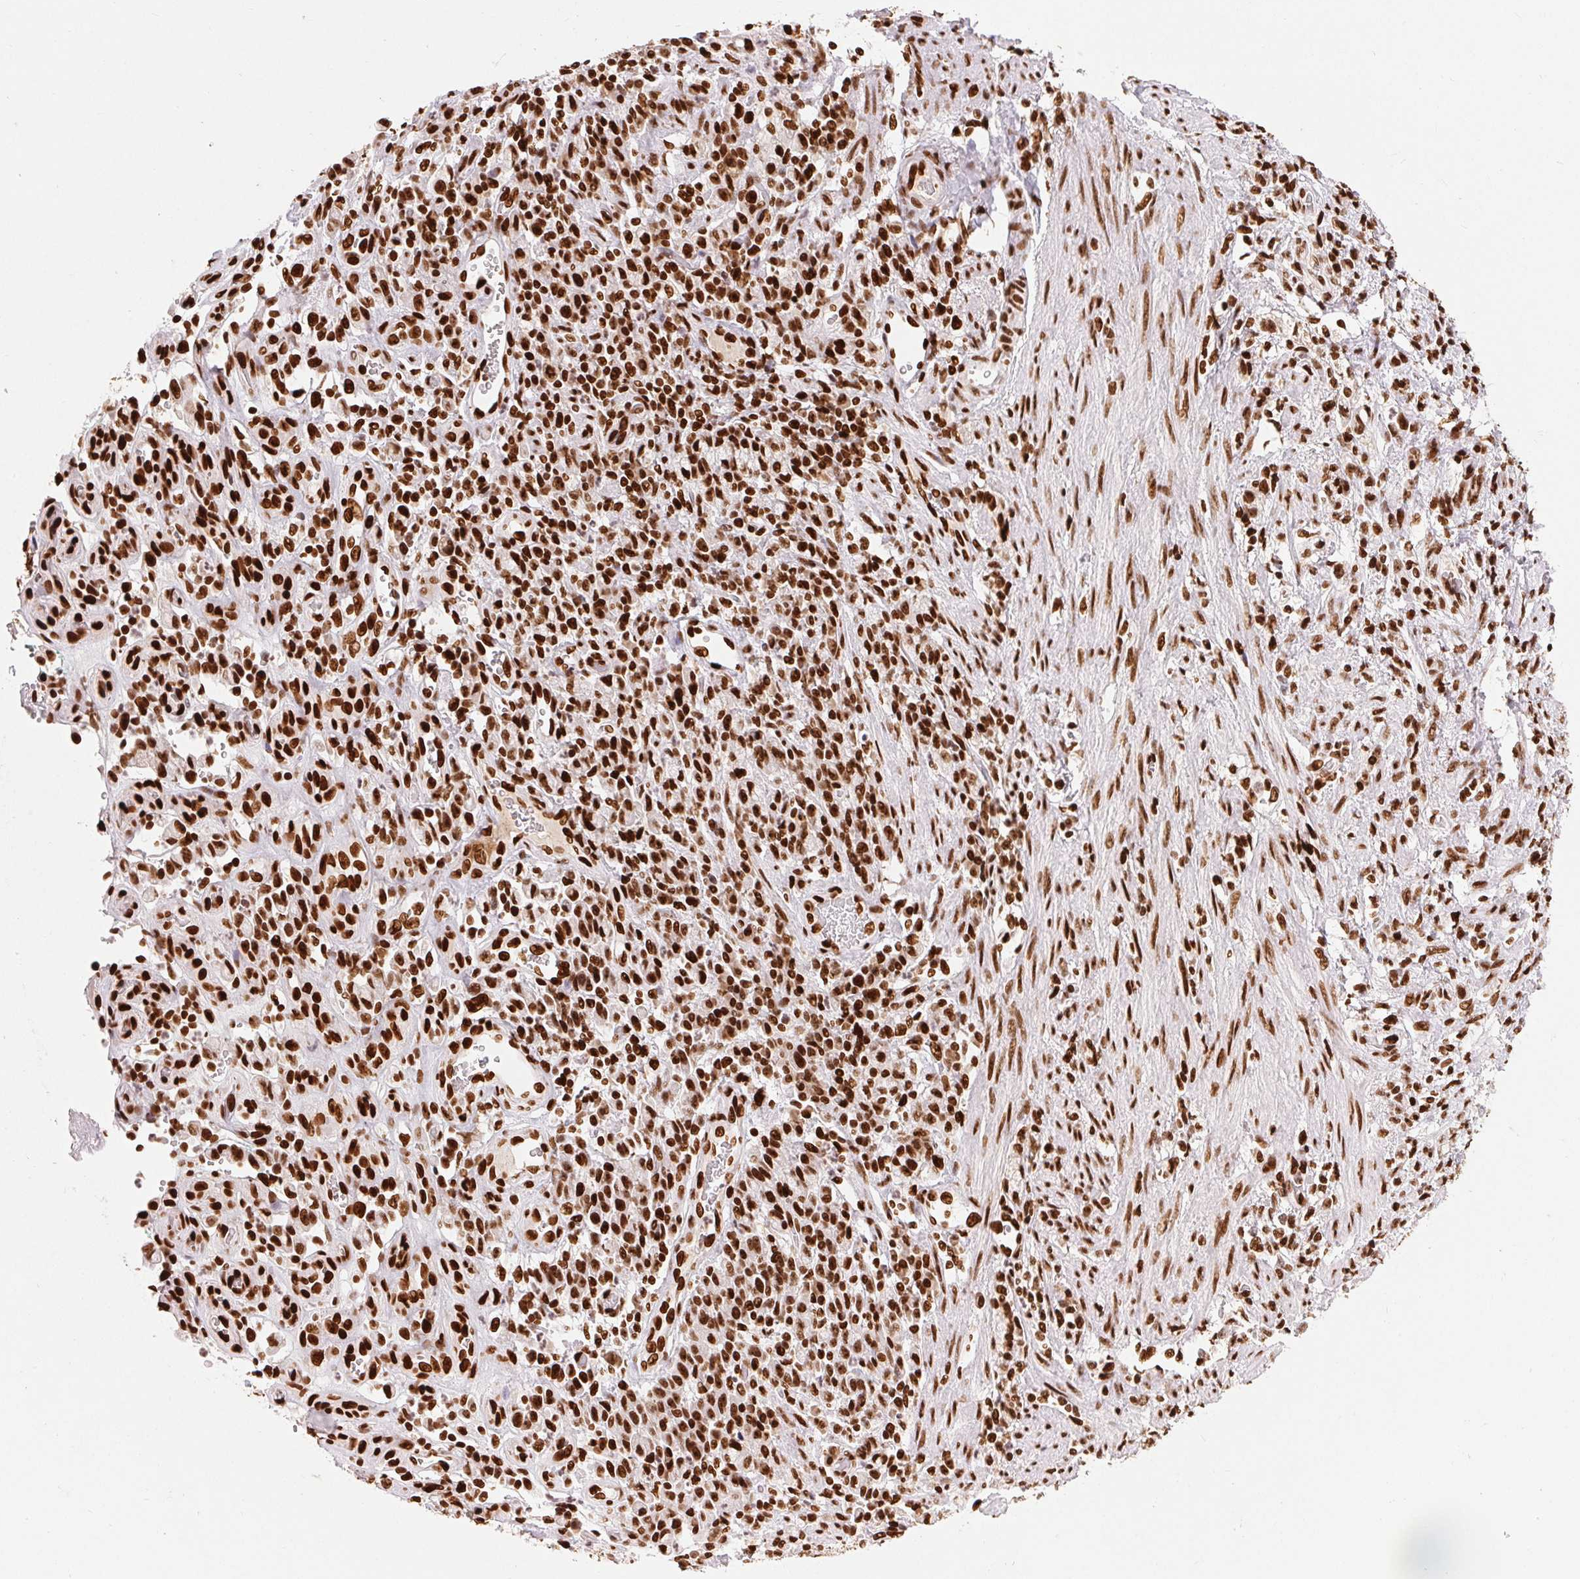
{"staining": {"intensity": "strong", "quantity": ">75%", "location": "nuclear"}, "tissue": "stomach cancer", "cell_type": "Tumor cells", "image_type": "cancer", "snomed": [{"axis": "morphology", "description": "Adenocarcinoma, NOS"}, {"axis": "topography", "description": "Stomach"}], "caption": "Tumor cells show high levels of strong nuclear expression in approximately >75% of cells in stomach cancer.", "gene": "ZNF80", "patient": {"sex": "male", "age": 77}}